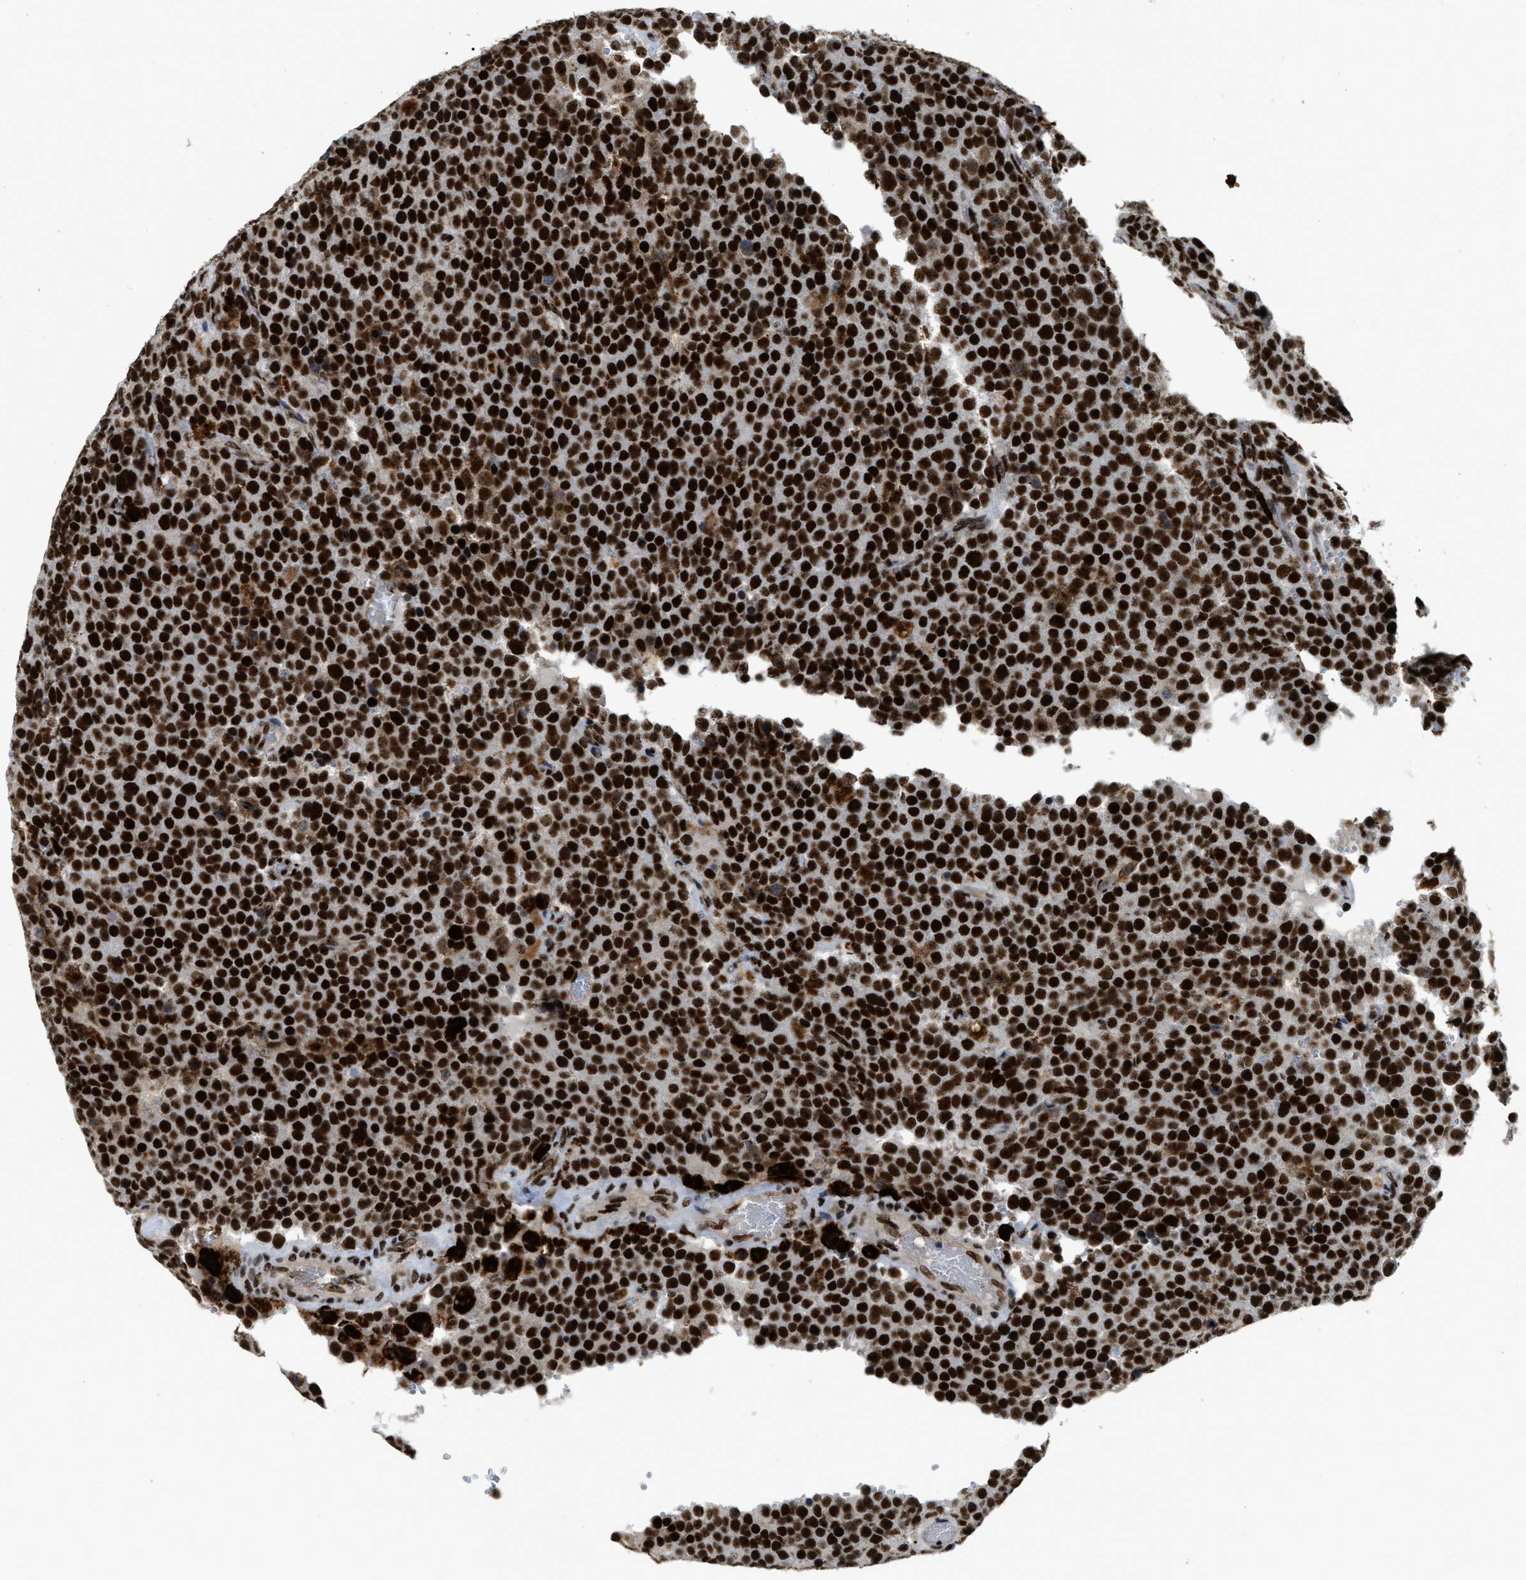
{"staining": {"intensity": "strong", "quantity": ">75%", "location": "cytoplasmic/membranous,nuclear"}, "tissue": "testis cancer", "cell_type": "Tumor cells", "image_type": "cancer", "snomed": [{"axis": "morphology", "description": "Normal tissue, NOS"}, {"axis": "morphology", "description": "Seminoma, NOS"}, {"axis": "topography", "description": "Testis"}], "caption": "High-magnification brightfield microscopy of seminoma (testis) stained with DAB (brown) and counterstained with hematoxylin (blue). tumor cells exhibit strong cytoplasmic/membranous and nuclear staining is seen in about>75% of cells.", "gene": "NUMA1", "patient": {"sex": "male", "age": 71}}